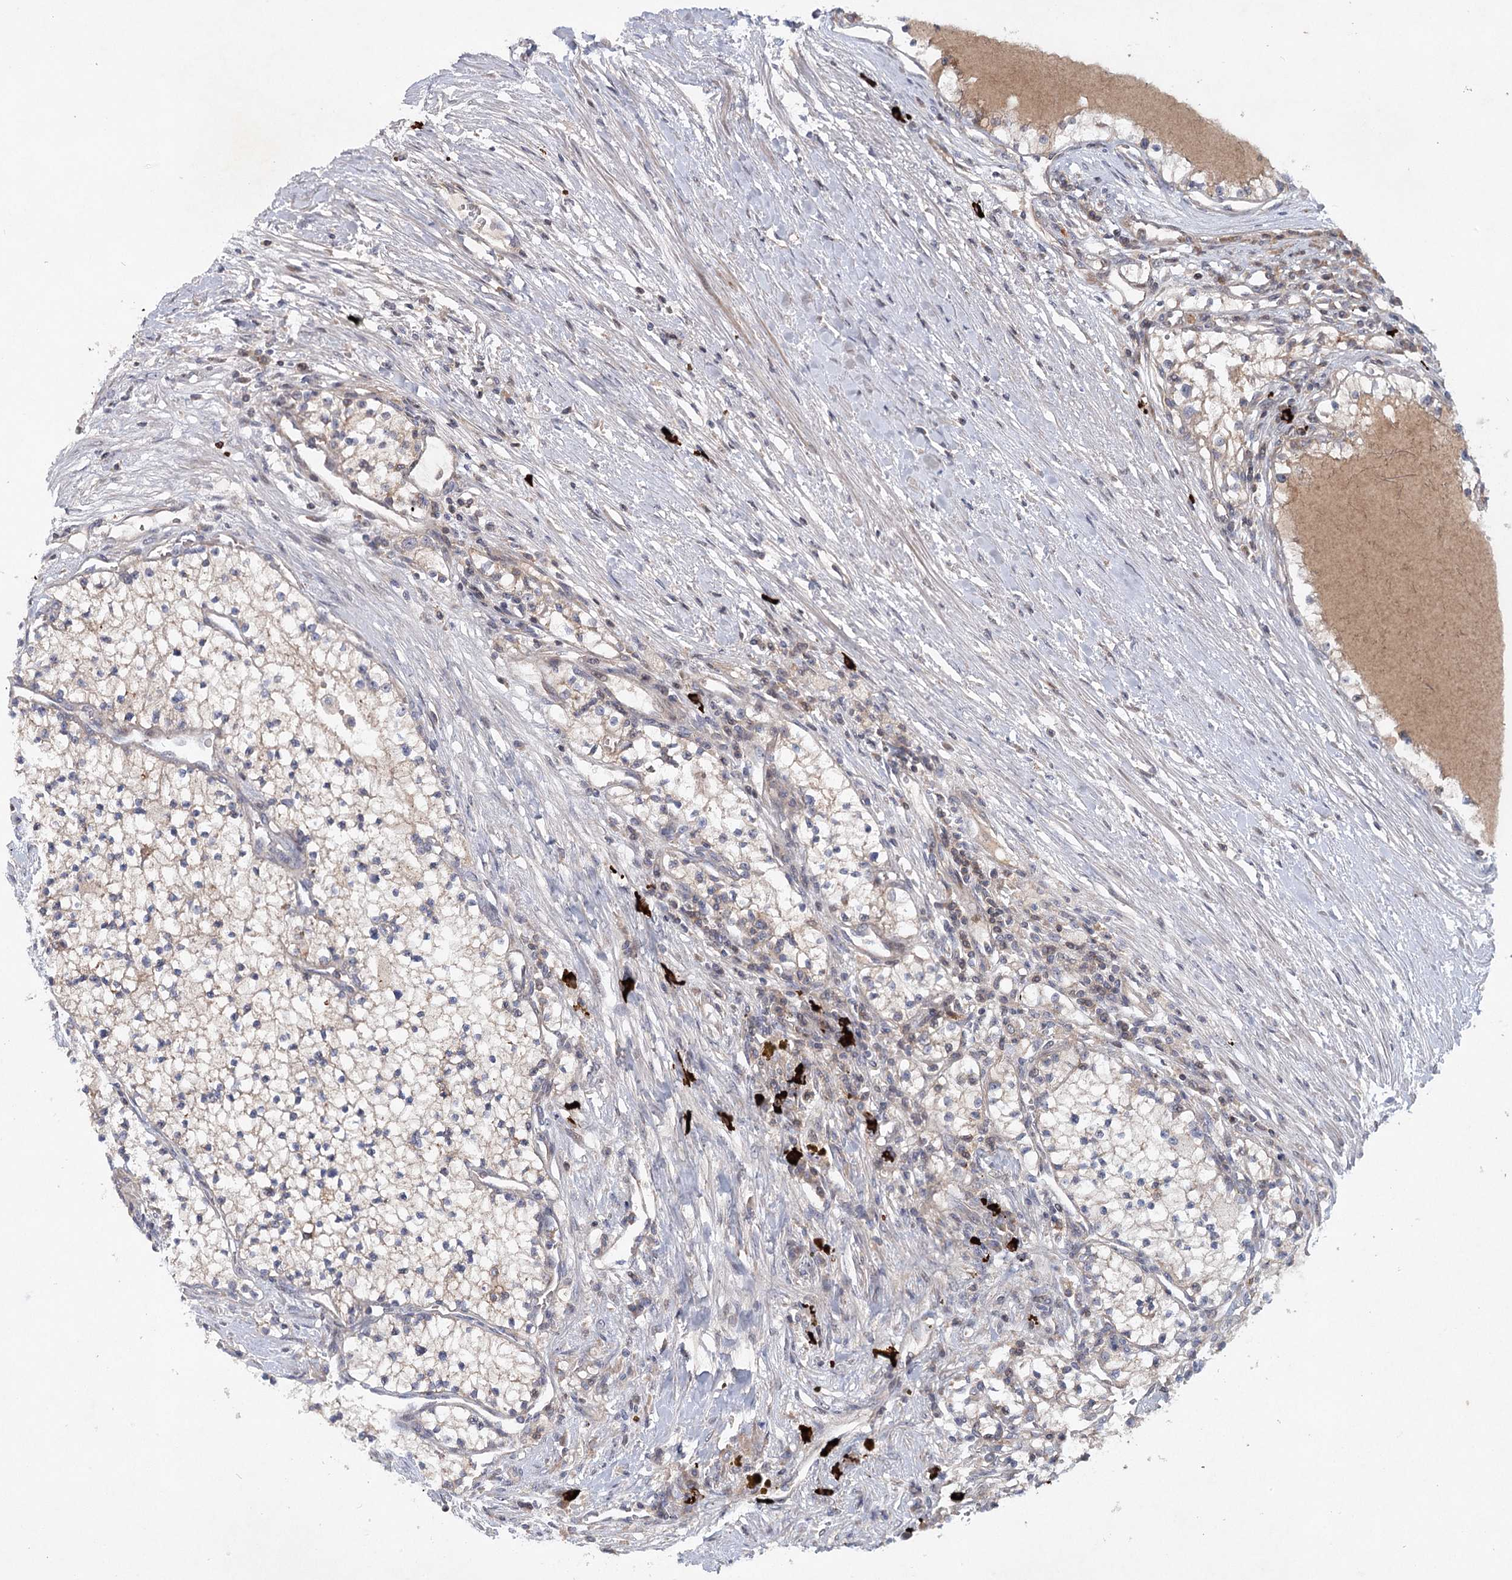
{"staining": {"intensity": "weak", "quantity": "<25%", "location": "cytoplasmic/membranous"}, "tissue": "renal cancer", "cell_type": "Tumor cells", "image_type": "cancer", "snomed": [{"axis": "morphology", "description": "Normal tissue, NOS"}, {"axis": "morphology", "description": "Adenocarcinoma, NOS"}, {"axis": "topography", "description": "Kidney"}], "caption": "This is an immunohistochemistry (IHC) photomicrograph of human renal cancer (adenocarcinoma). There is no positivity in tumor cells.", "gene": "MAP3K13", "patient": {"sex": "male", "age": 68}}